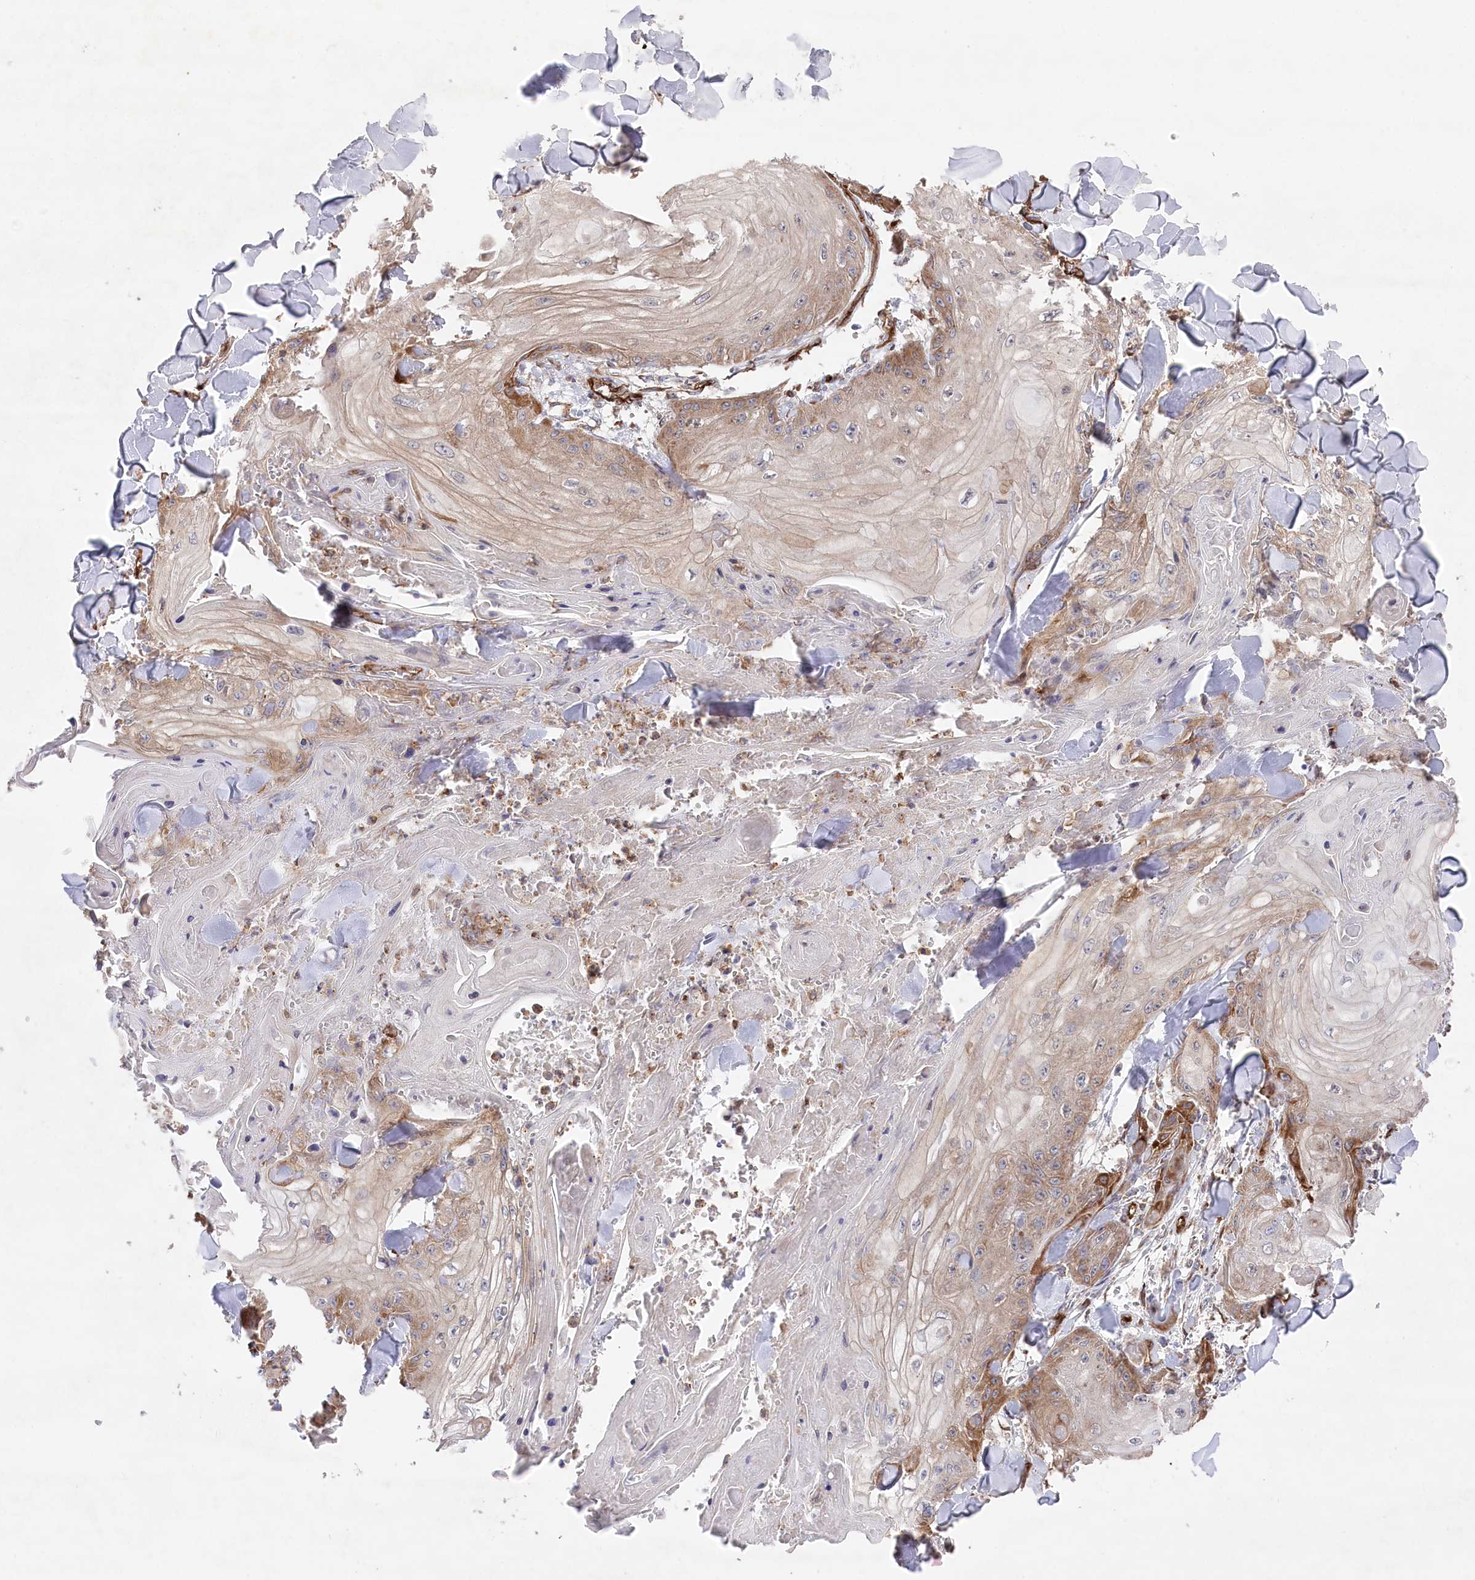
{"staining": {"intensity": "moderate", "quantity": "<25%", "location": "cytoplasmic/membranous"}, "tissue": "skin cancer", "cell_type": "Tumor cells", "image_type": "cancer", "snomed": [{"axis": "morphology", "description": "Squamous cell carcinoma, NOS"}, {"axis": "topography", "description": "Skin"}], "caption": "This is a histology image of IHC staining of skin cancer (squamous cell carcinoma), which shows moderate staining in the cytoplasmic/membranous of tumor cells.", "gene": "MTPAP", "patient": {"sex": "male", "age": 74}}